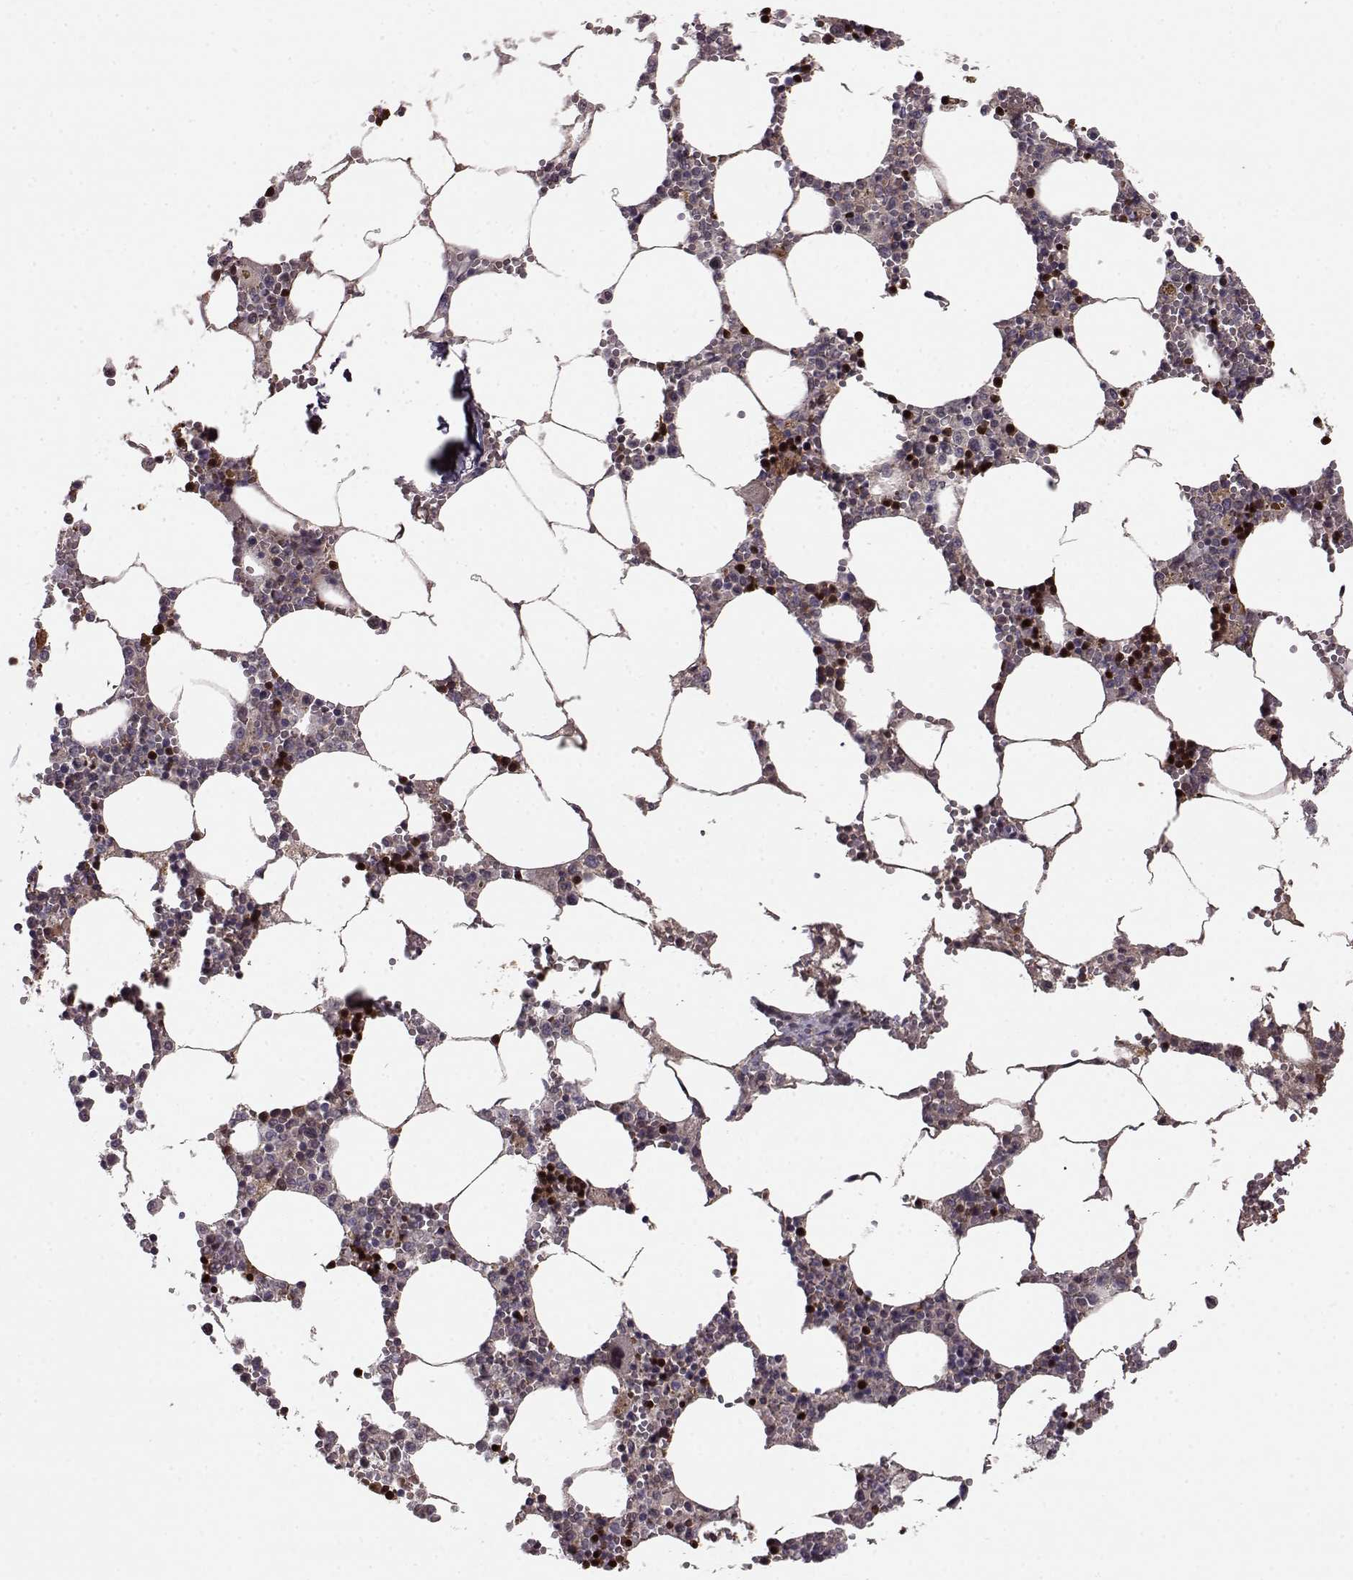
{"staining": {"intensity": "strong", "quantity": "<25%", "location": "cytoplasmic/membranous,nuclear"}, "tissue": "bone marrow", "cell_type": "Hematopoietic cells", "image_type": "normal", "snomed": [{"axis": "morphology", "description": "Normal tissue, NOS"}, {"axis": "topography", "description": "Bone marrow"}], "caption": "High-magnification brightfield microscopy of unremarkable bone marrow stained with DAB (brown) and counterstained with hematoxylin (blue). hematopoietic cells exhibit strong cytoplasmic/membranous,nuclear staining is appreciated in approximately<25% of cells. (Brightfield microscopy of DAB IHC at high magnification).", "gene": "PROP1", "patient": {"sex": "female", "age": 64}}